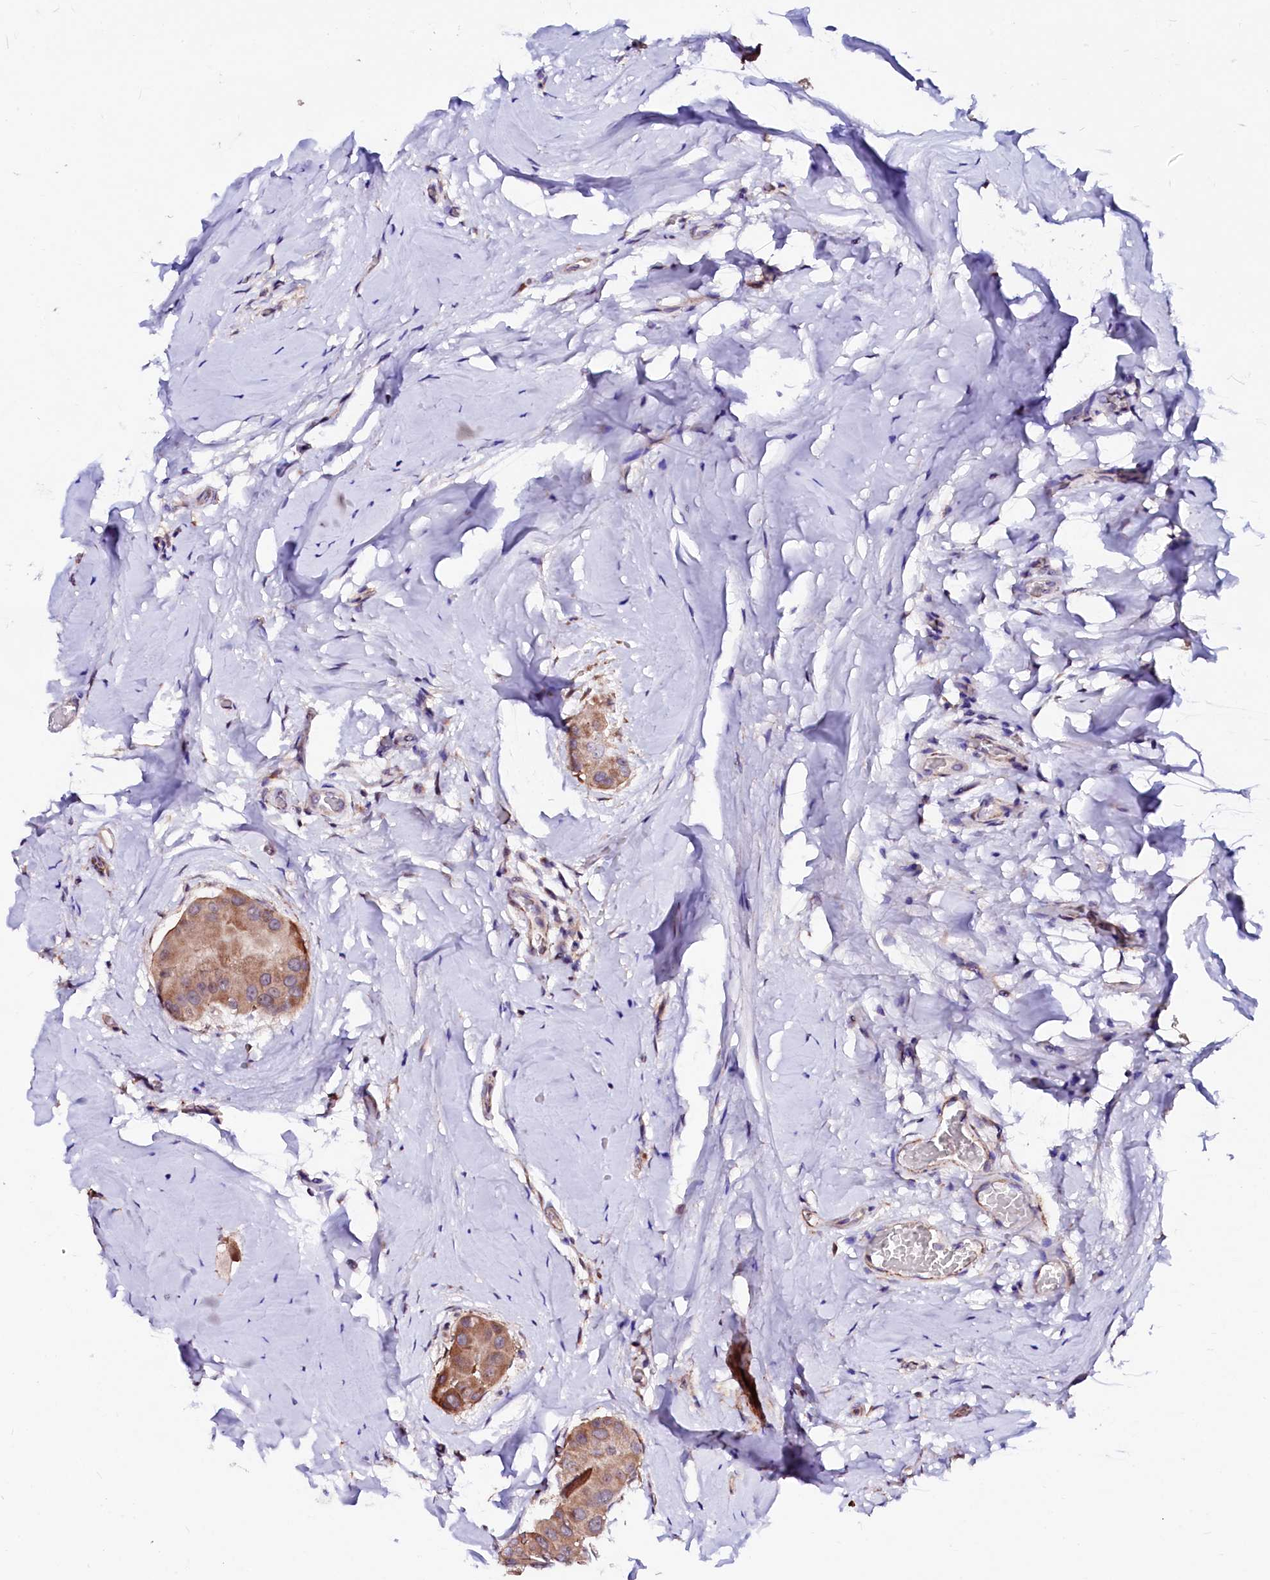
{"staining": {"intensity": "moderate", "quantity": ">75%", "location": "cytoplasmic/membranous"}, "tissue": "thyroid cancer", "cell_type": "Tumor cells", "image_type": "cancer", "snomed": [{"axis": "morphology", "description": "Papillary adenocarcinoma, NOS"}, {"axis": "topography", "description": "Thyroid gland"}], "caption": "Human papillary adenocarcinoma (thyroid) stained with a protein marker shows moderate staining in tumor cells.", "gene": "GPR176", "patient": {"sex": "male", "age": 33}}